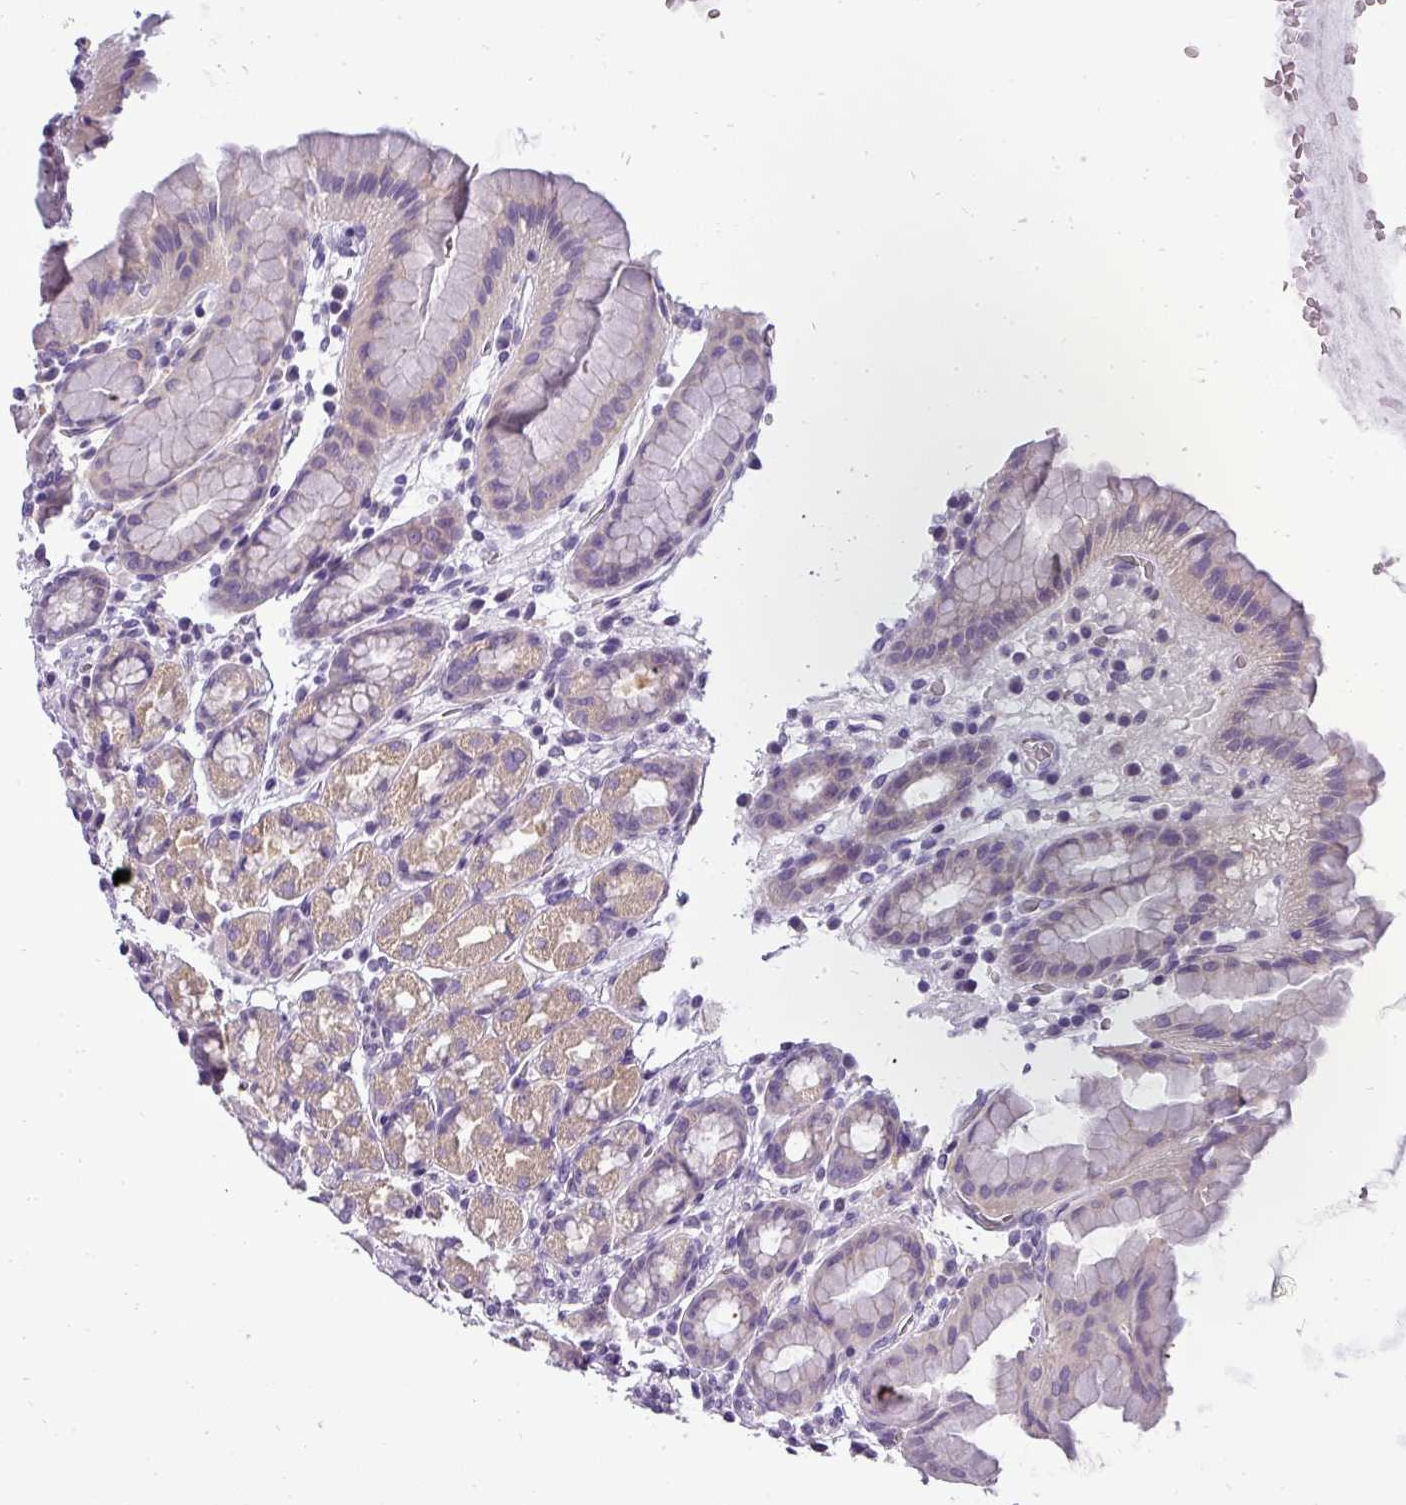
{"staining": {"intensity": "weak", "quantity": "25%-75%", "location": "cytoplasmic/membranous"}, "tissue": "stomach", "cell_type": "Glandular cells", "image_type": "normal", "snomed": [{"axis": "morphology", "description": "Normal tissue, NOS"}, {"axis": "topography", "description": "Stomach, upper"}, {"axis": "topography", "description": "Stomach, lower"}, {"axis": "topography", "description": "Small intestine"}], "caption": "High-magnification brightfield microscopy of normal stomach stained with DAB (3,3'-diaminobenzidine) (brown) and counterstained with hematoxylin (blue). glandular cells exhibit weak cytoplasmic/membranous positivity is appreciated in approximately25%-75% of cells. Using DAB (brown) and hematoxylin (blue) stains, captured at high magnification using brightfield microscopy.", "gene": "ATP6V1D", "patient": {"sex": "male", "age": 68}}